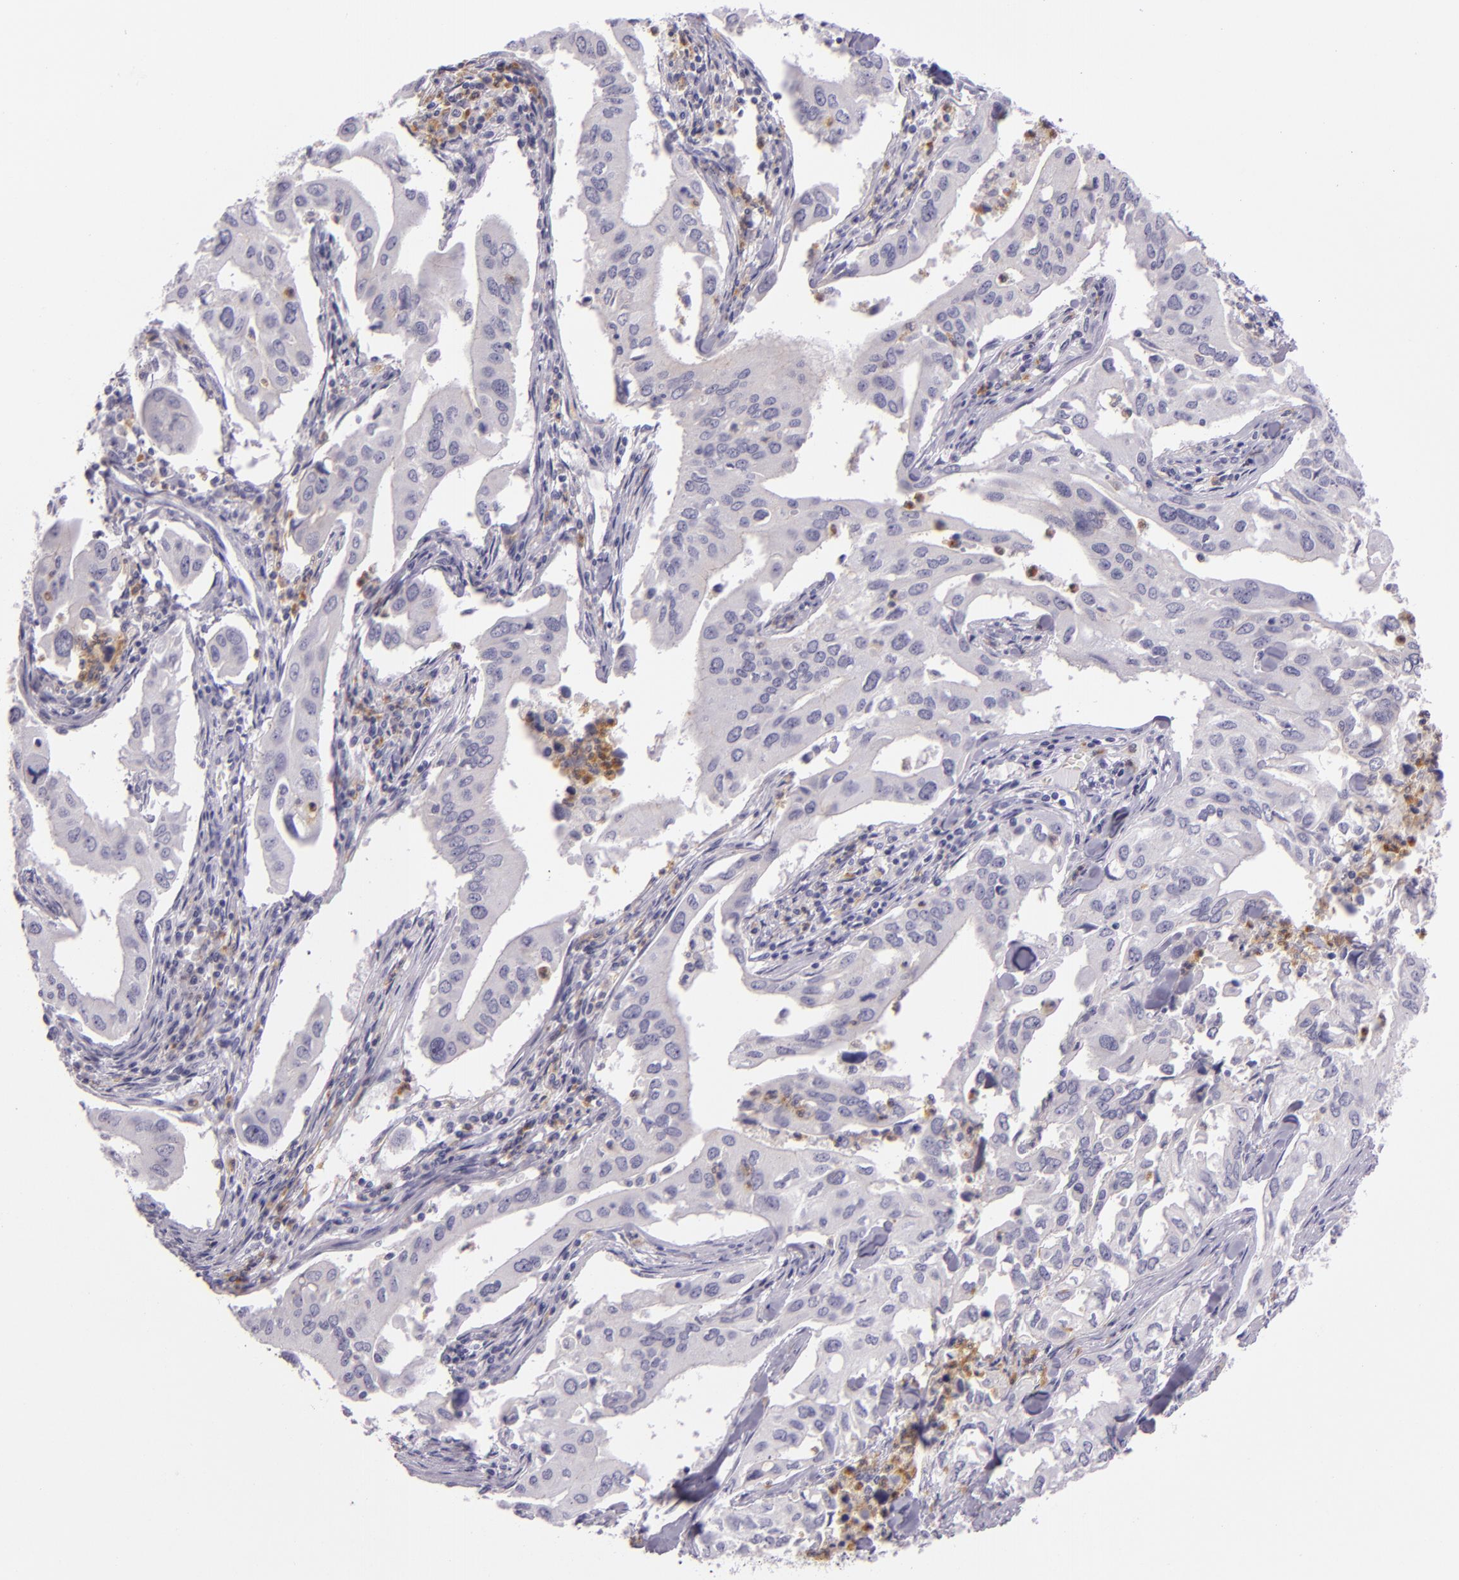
{"staining": {"intensity": "negative", "quantity": "none", "location": "none"}, "tissue": "lung cancer", "cell_type": "Tumor cells", "image_type": "cancer", "snomed": [{"axis": "morphology", "description": "Adenocarcinoma, NOS"}, {"axis": "topography", "description": "Lung"}], "caption": "There is no significant expression in tumor cells of lung cancer (adenocarcinoma).", "gene": "CEACAM1", "patient": {"sex": "male", "age": 48}}